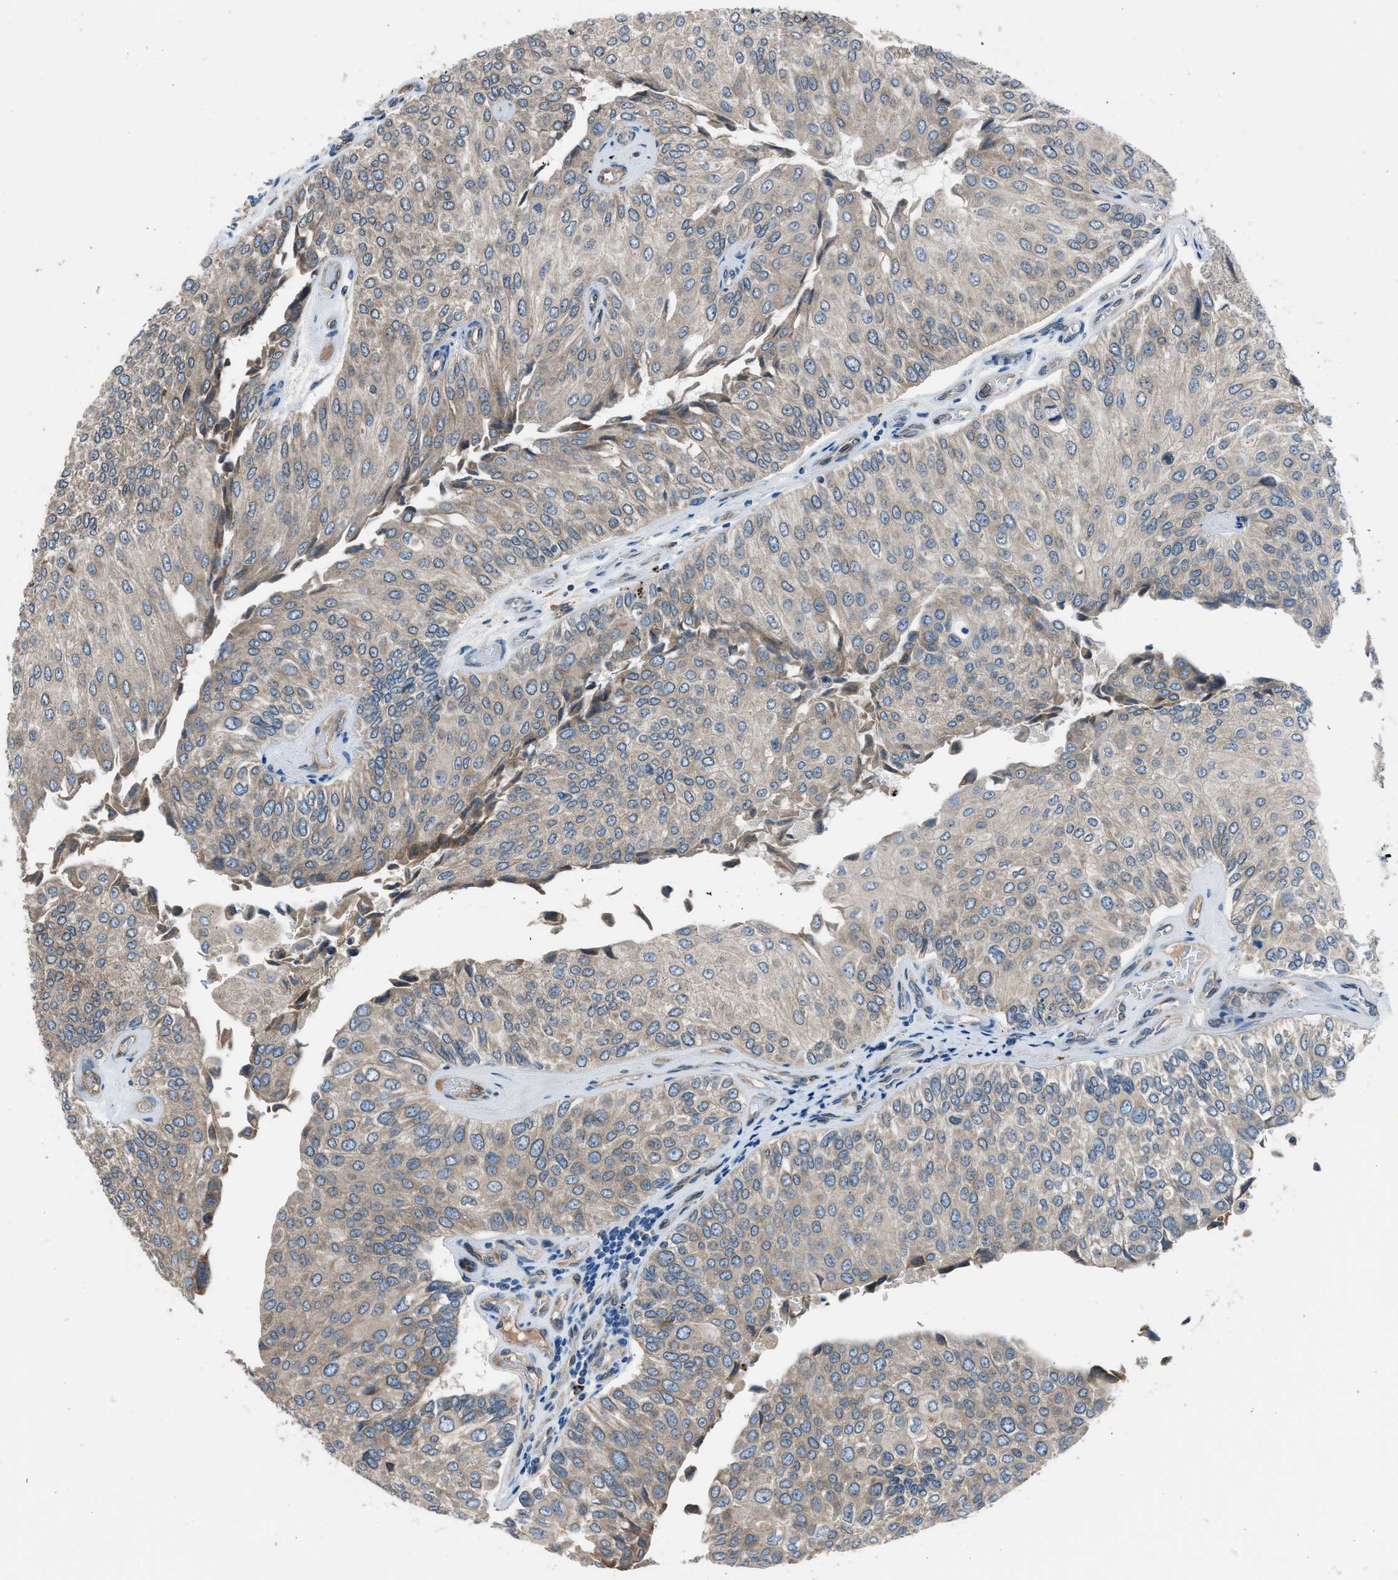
{"staining": {"intensity": "moderate", "quantity": "25%-75%", "location": "cytoplasmic/membranous"}, "tissue": "urothelial cancer", "cell_type": "Tumor cells", "image_type": "cancer", "snomed": [{"axis": "morphology", "description": "Urothelial carcinoma, High grade"}, {"axis": "topography", "description": "Kidney"}, {"axis": "topography", "description": "Urinary bladder"}], "caption": "Immunohistochemical staining of high-grade urothelial carcinoma displays medium levels of moderate cytoplasmic/membranous expression in approximately 25%-75% of tumor cells.", "gene": "LMBR1", "patient": {"sex": "male", "age": 77}}